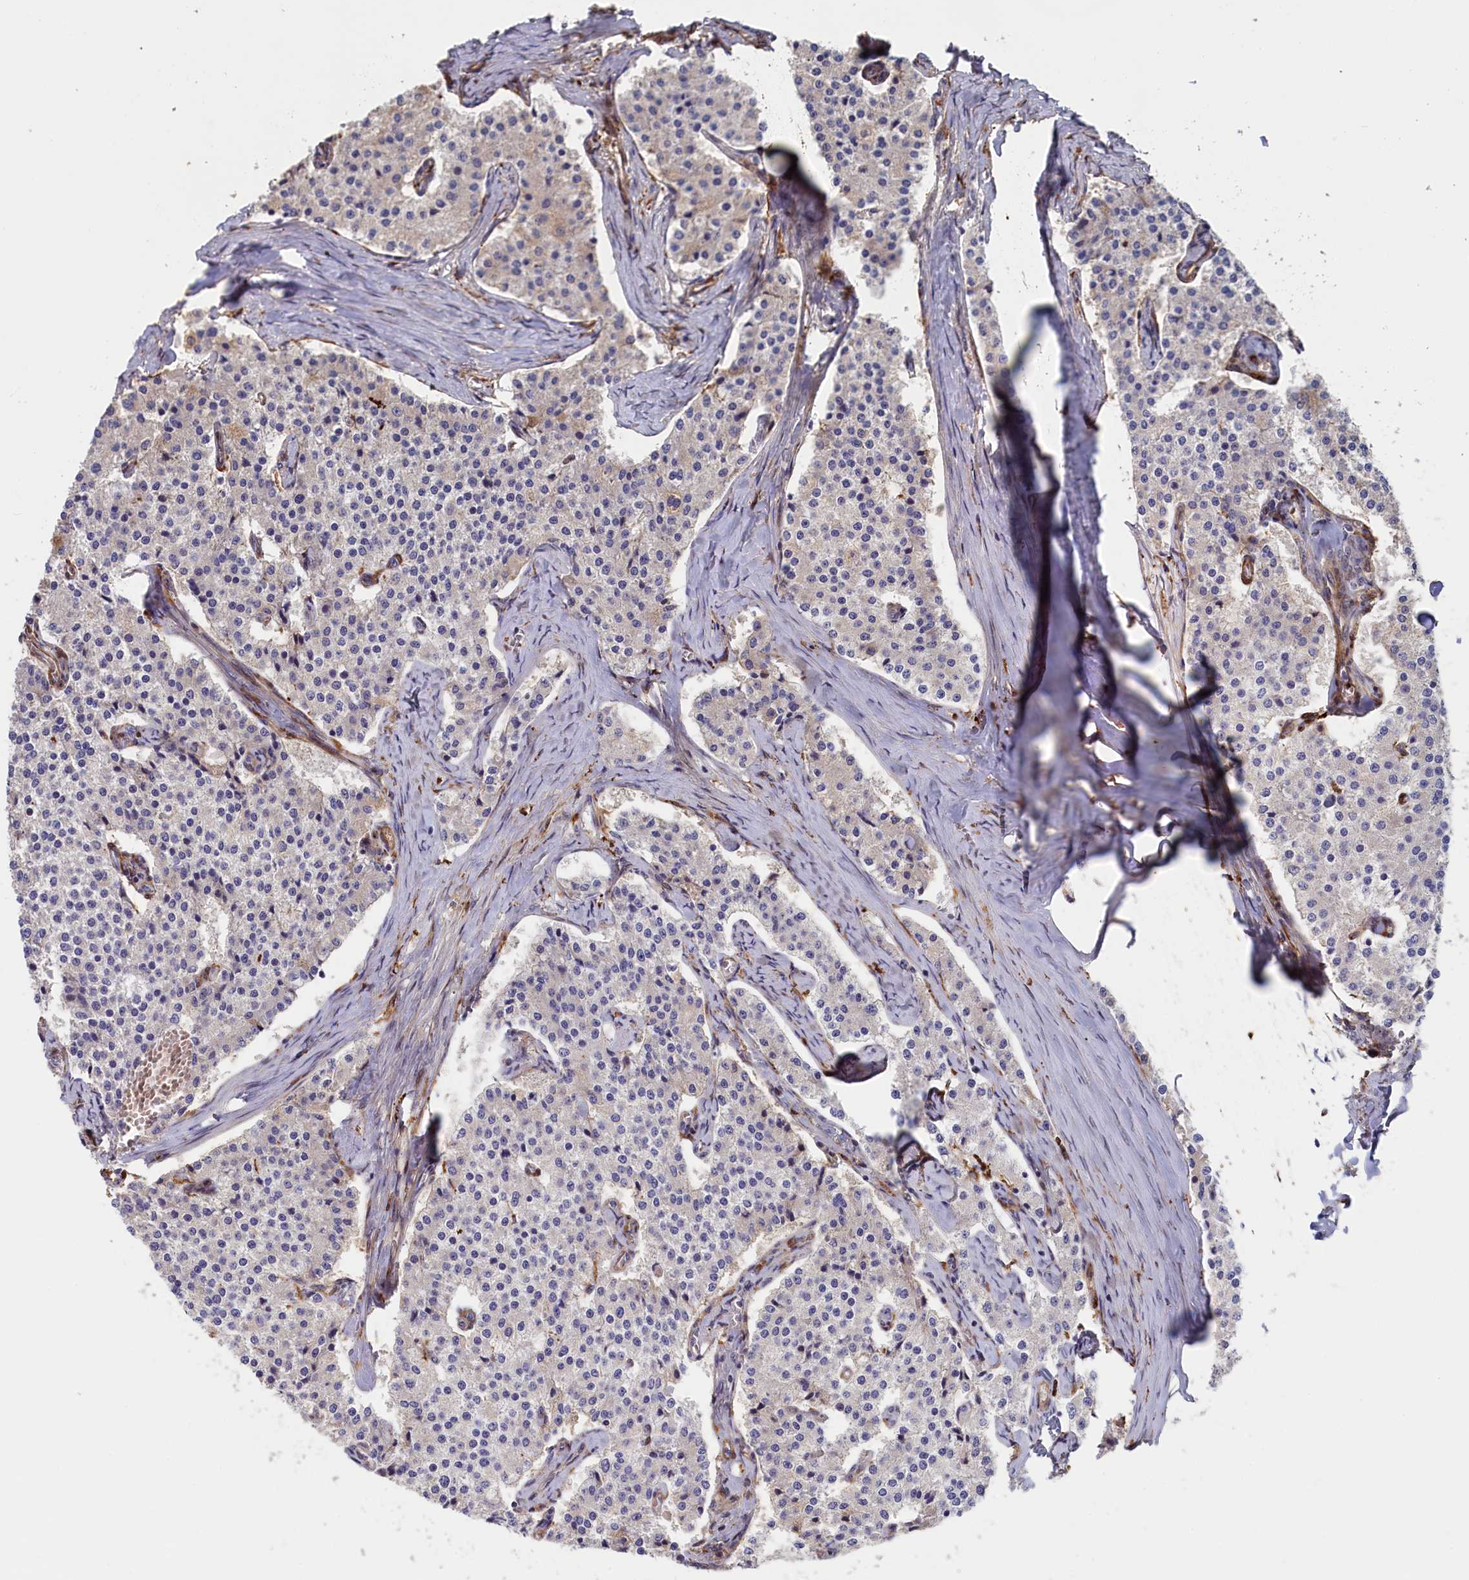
{"staining": {"intensity": "negative", "quantity": "none", "location": "none"}, "tissue": "carcinoid", "cell_type": "Tumor cells", "image_type": "cancer", "snomed": [{"axis": "morphology", "description": "Carcinoid, malignant, NOS"}, {"axis": "topography", "description": "Colon"}], "caption": "The image shows no significant positivity in tumor cells of carcinoid (malignant).", "gene": "FERMT1", "patient": {"sex": "female", "age": 52}}